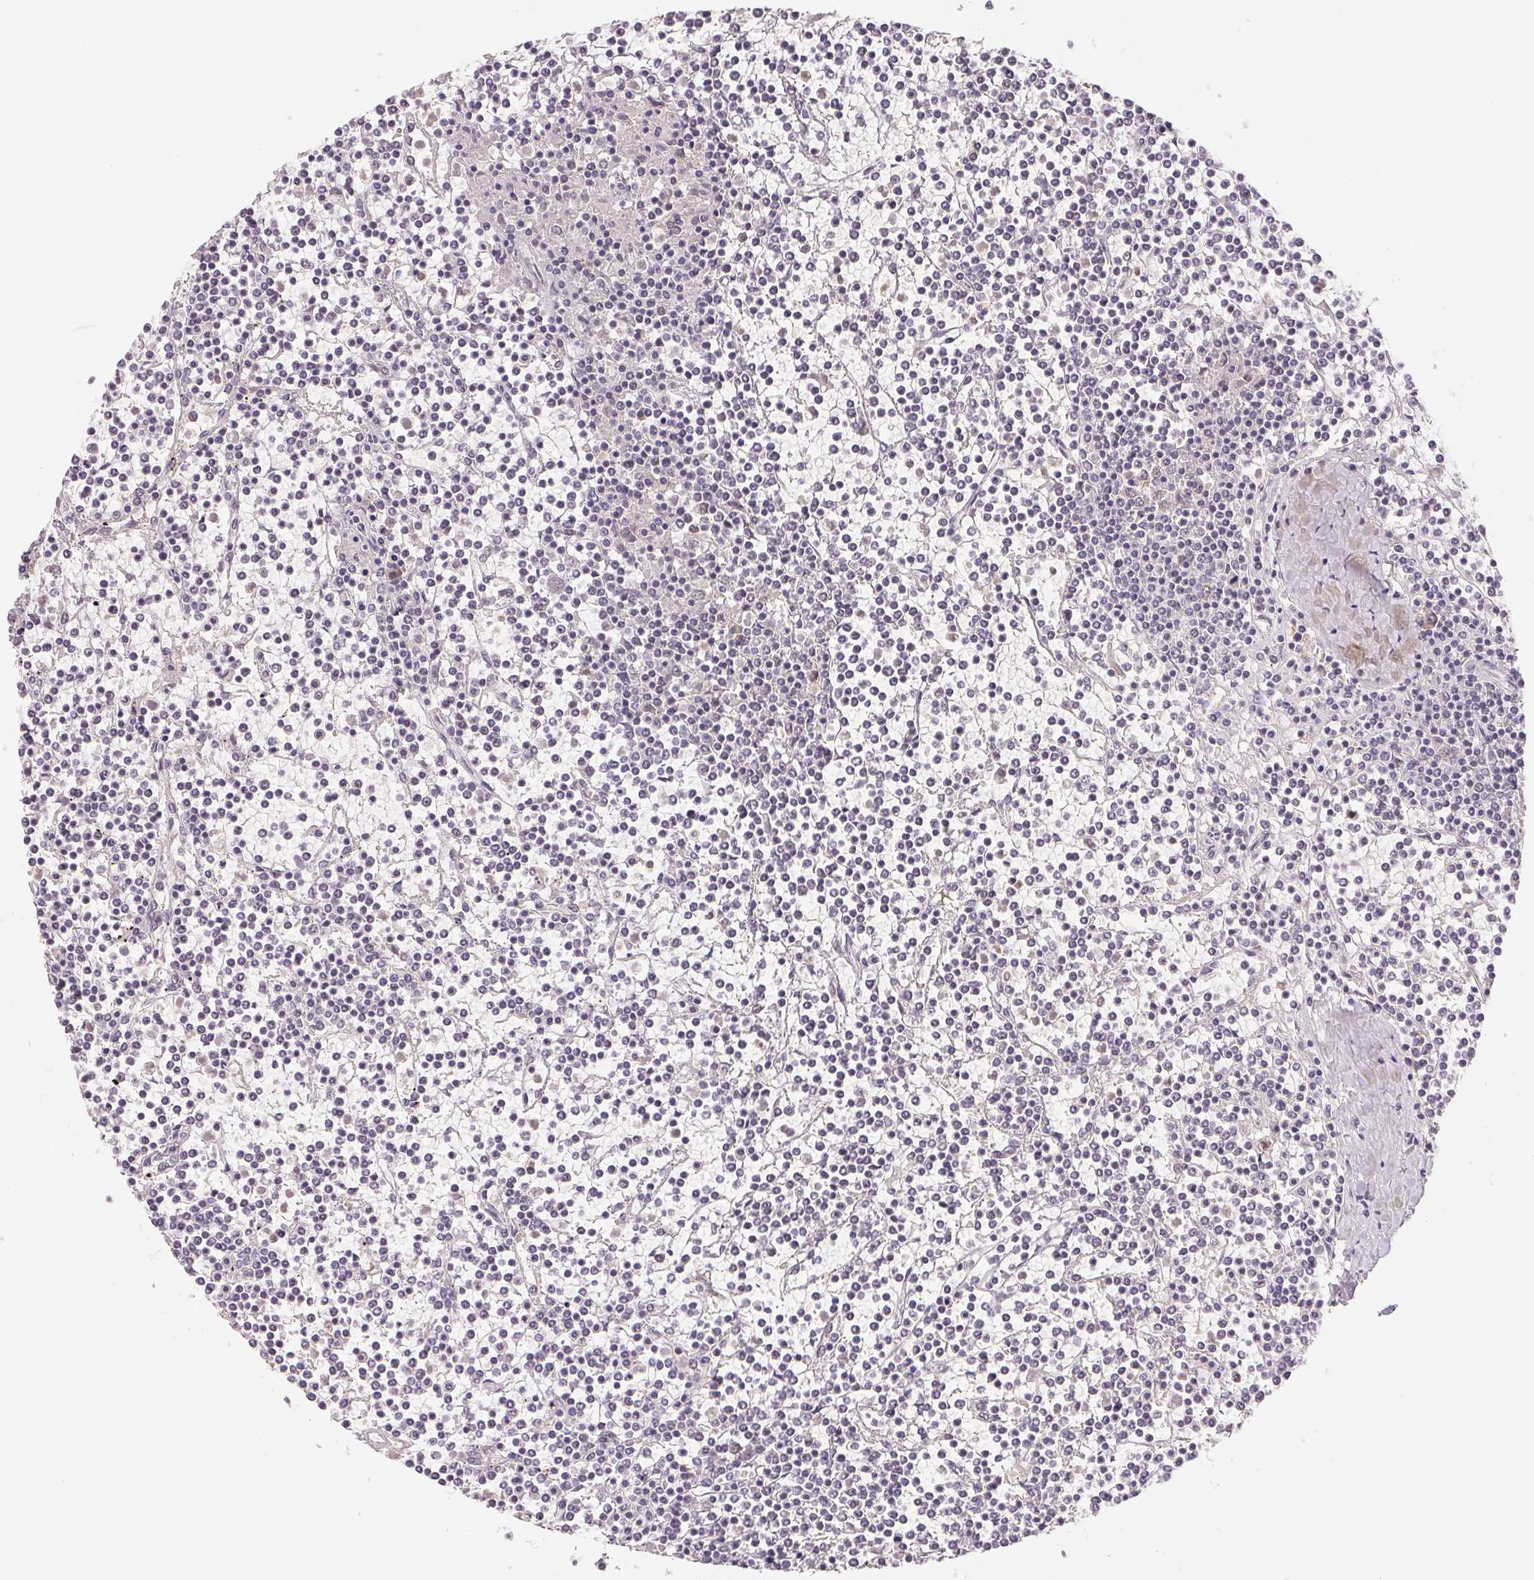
{"staining": {"intensity": "negative", "quantity": "none", "location": "none"}, "tissue": "lymphoma", "cell_type": "Tumor cells", "image_type": "cancer", "snomed": [{"axis": "morphology", "description": "Malignant lymphoma, non-Hodgkin's type, Low grade"}, {"axis": "topography", "description": "Spleen"}], "caption": "Immunohistochemical staining of lymphoma demonstrates no significant expression in tumor cells.", "gene": "POLR3G", "patient": {"sex": "female", "age": 19}}